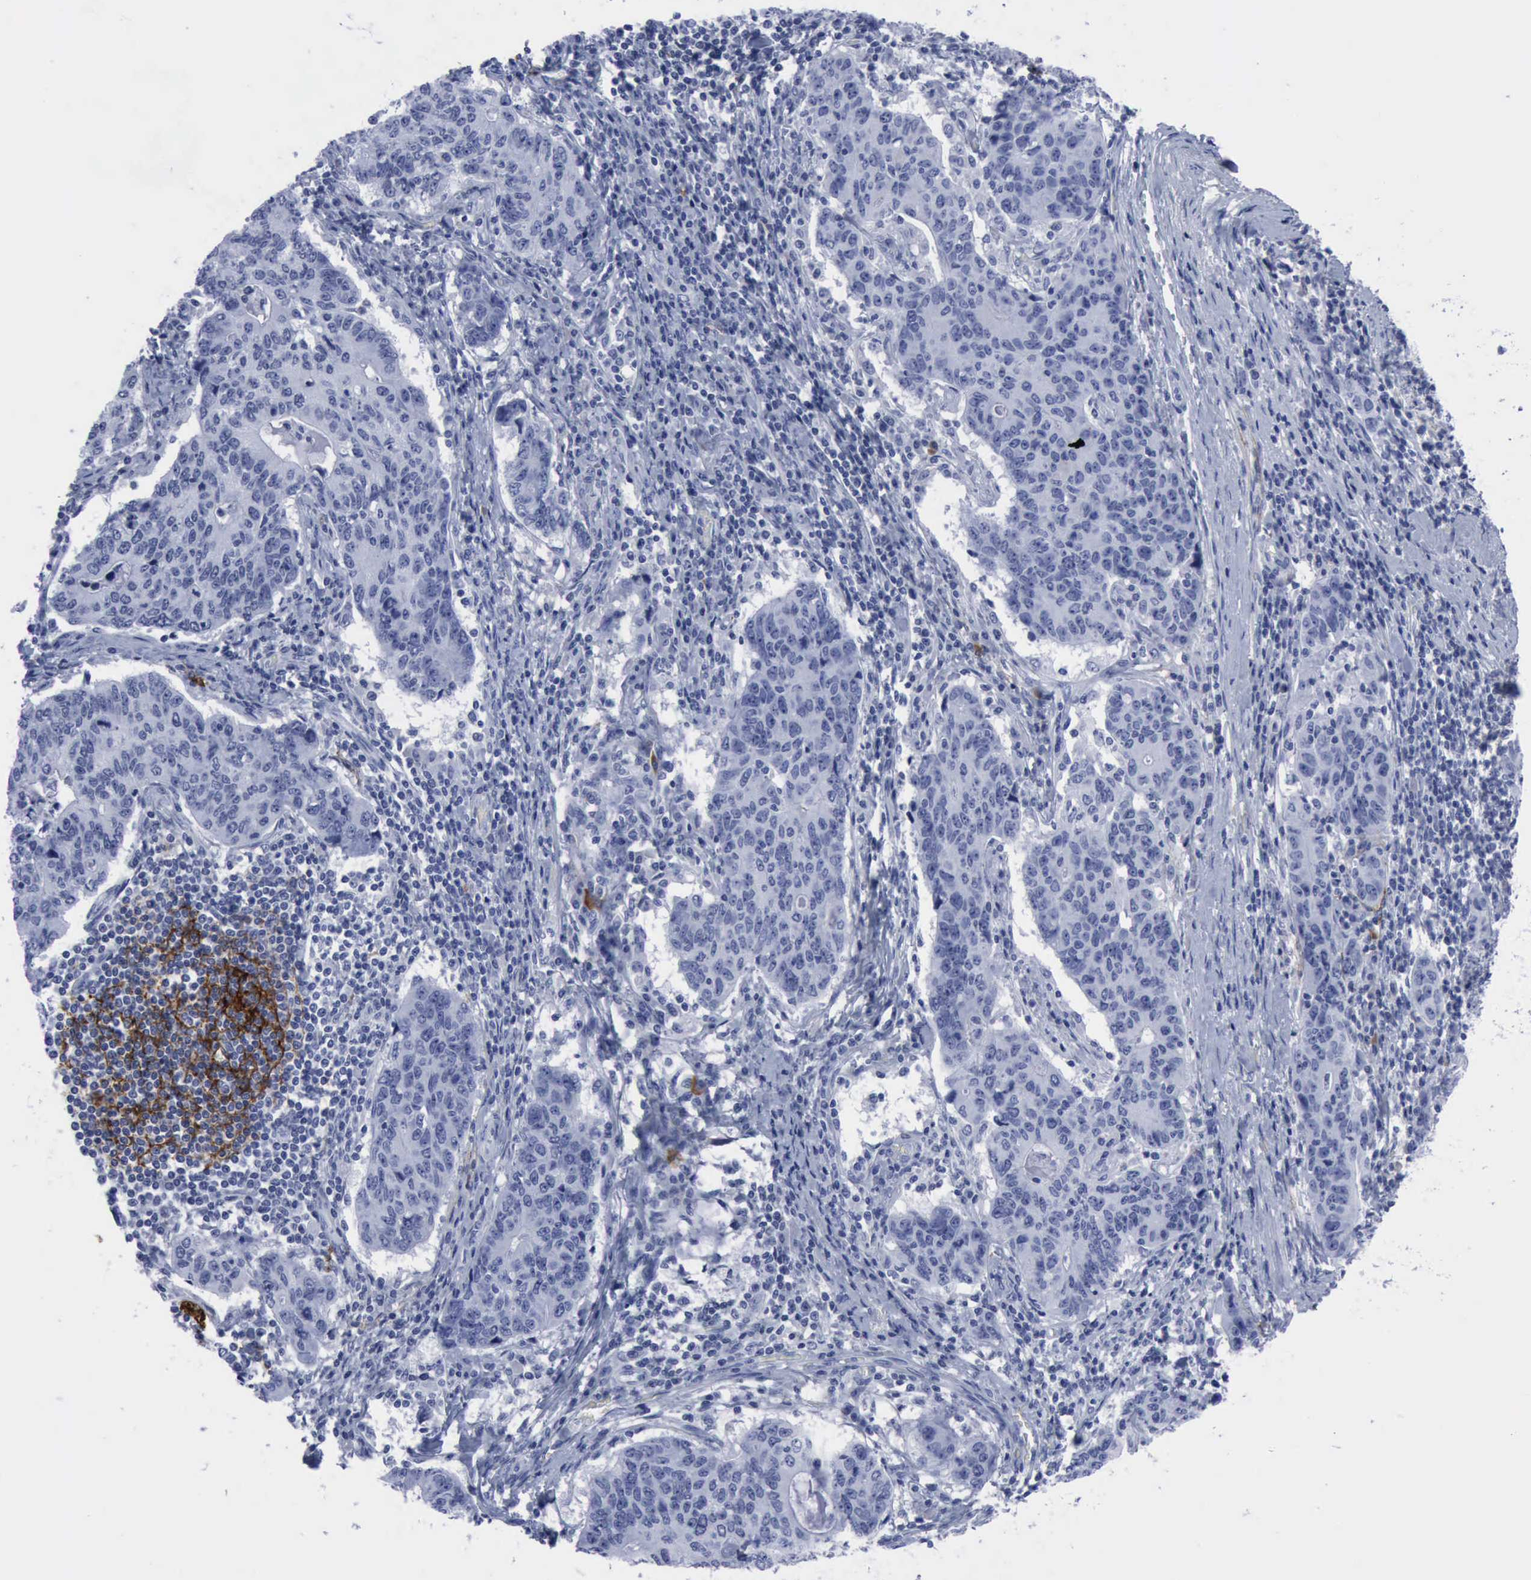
{"staining": {"intensity": "negative", "quantity": "none", "location": "none"}, "tissue": "stomach cancer", "cell_type": "Tumor cells", "image_type": "cancer", "snomed": [{"axis": "morphology", "description": "Adenocarcinoma, NOS"}, {"axis": "topography", "description": "Esophagus"}, {"axis": "topography", "description": "Stomach"}], "caption": "There is no significant positivity in tumor cells of adenocarcinoma (stomach). (DAB IHC visualized using brightfield microscopy, high magnification).", "gene": "NGFR", "patient": {"sex": "male", "age": 74}}